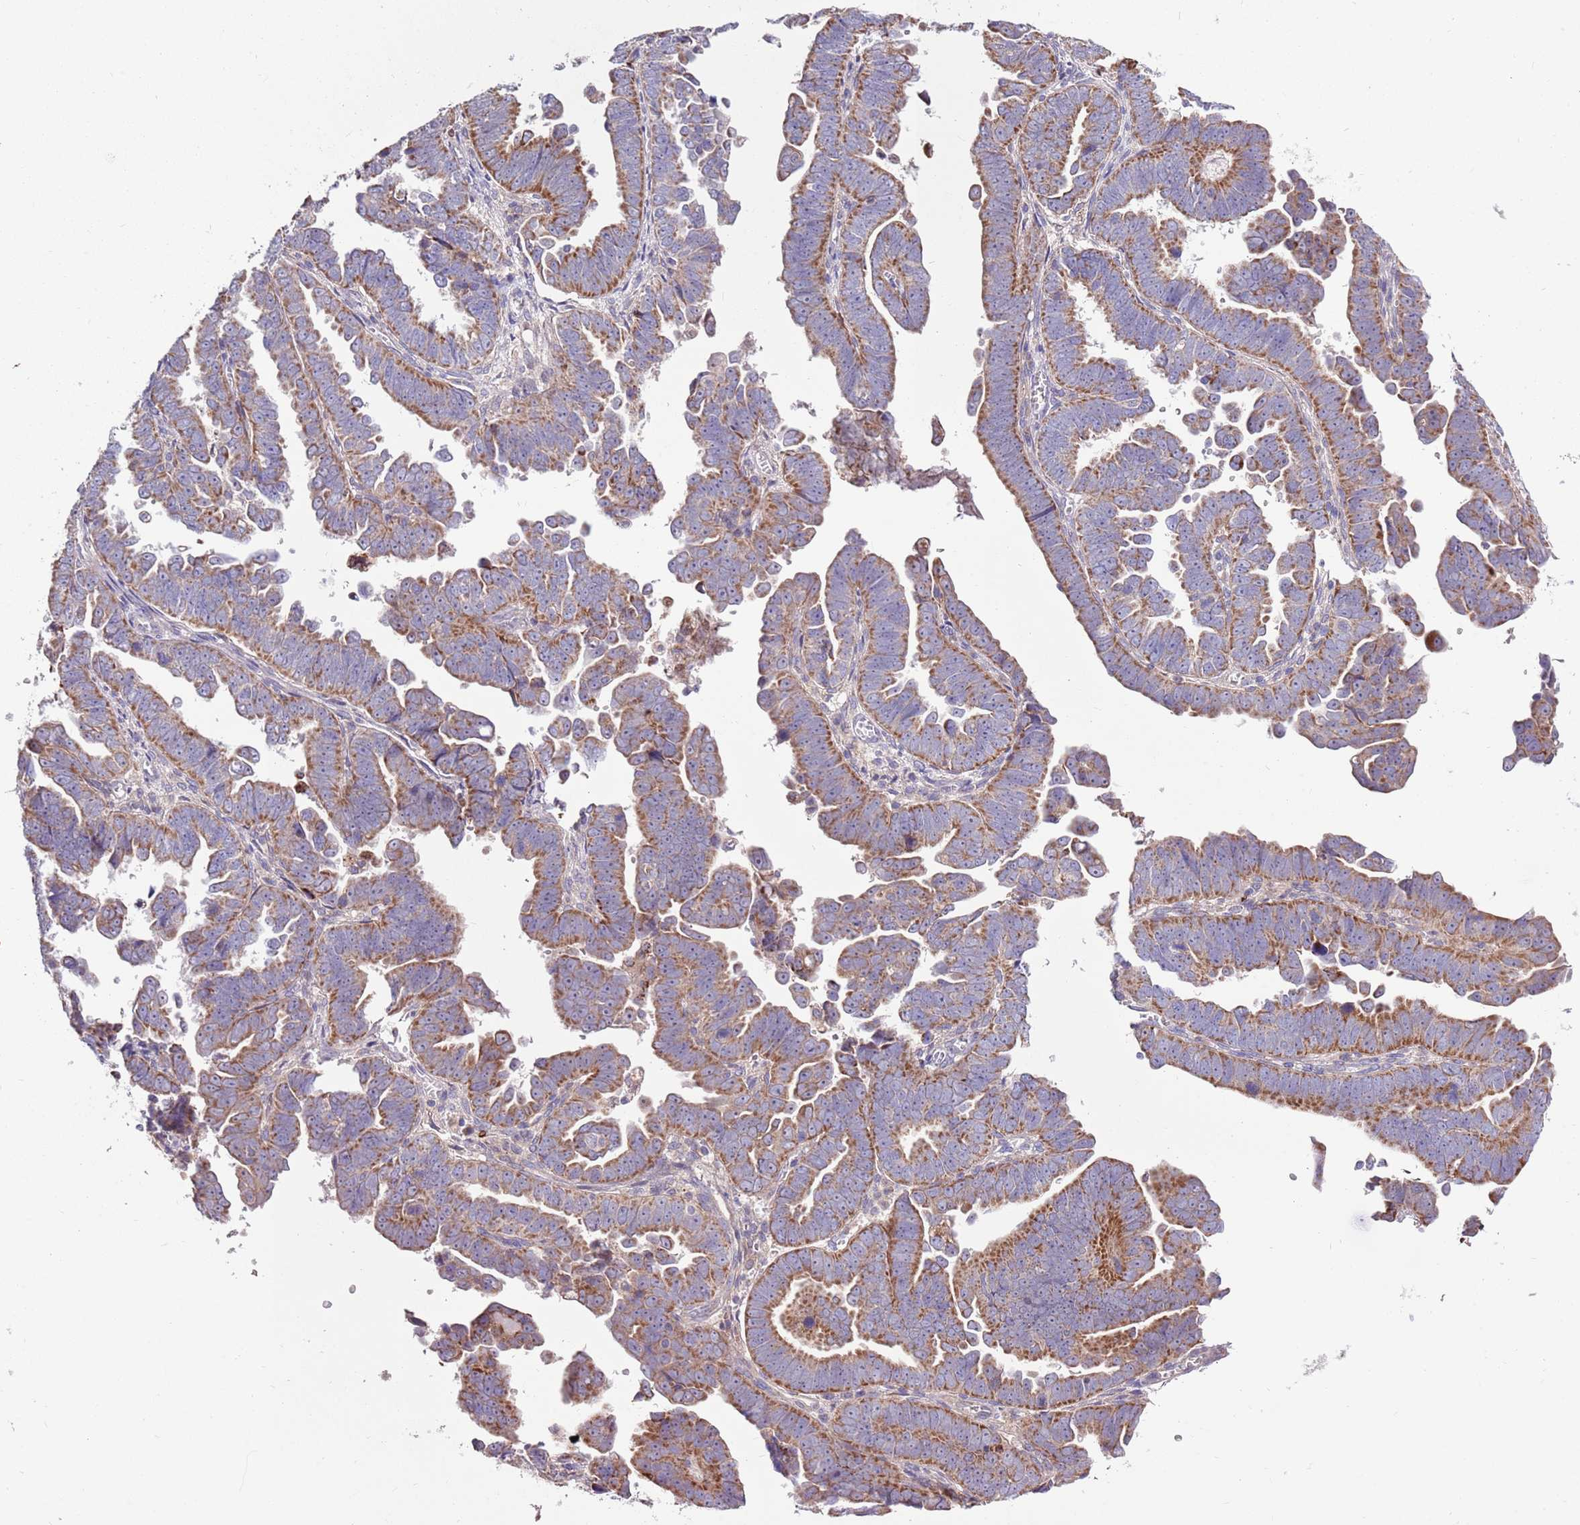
{"staining": {"intensity": "moderate", "quantity": ">75%", "location": "cytoplasmic/membranous"}, "tissue": "endometrial cancer", "cell_type": "Tumor cells", "image_type": "cancer", "snomed": [{"axis": "morphology", "description": "Adenocarcinoma, NOS"}, {"axis": "topography", "description": "Endometrium"}], "caption": "This is an image of IHC staining of endometrial cancer (adenocarcinoma), which shows moderate positivity in the cytoplasmic/membranous of tumor cells.", "gene": "SMG1", "patient": {"sex": "female", "age": 75}}